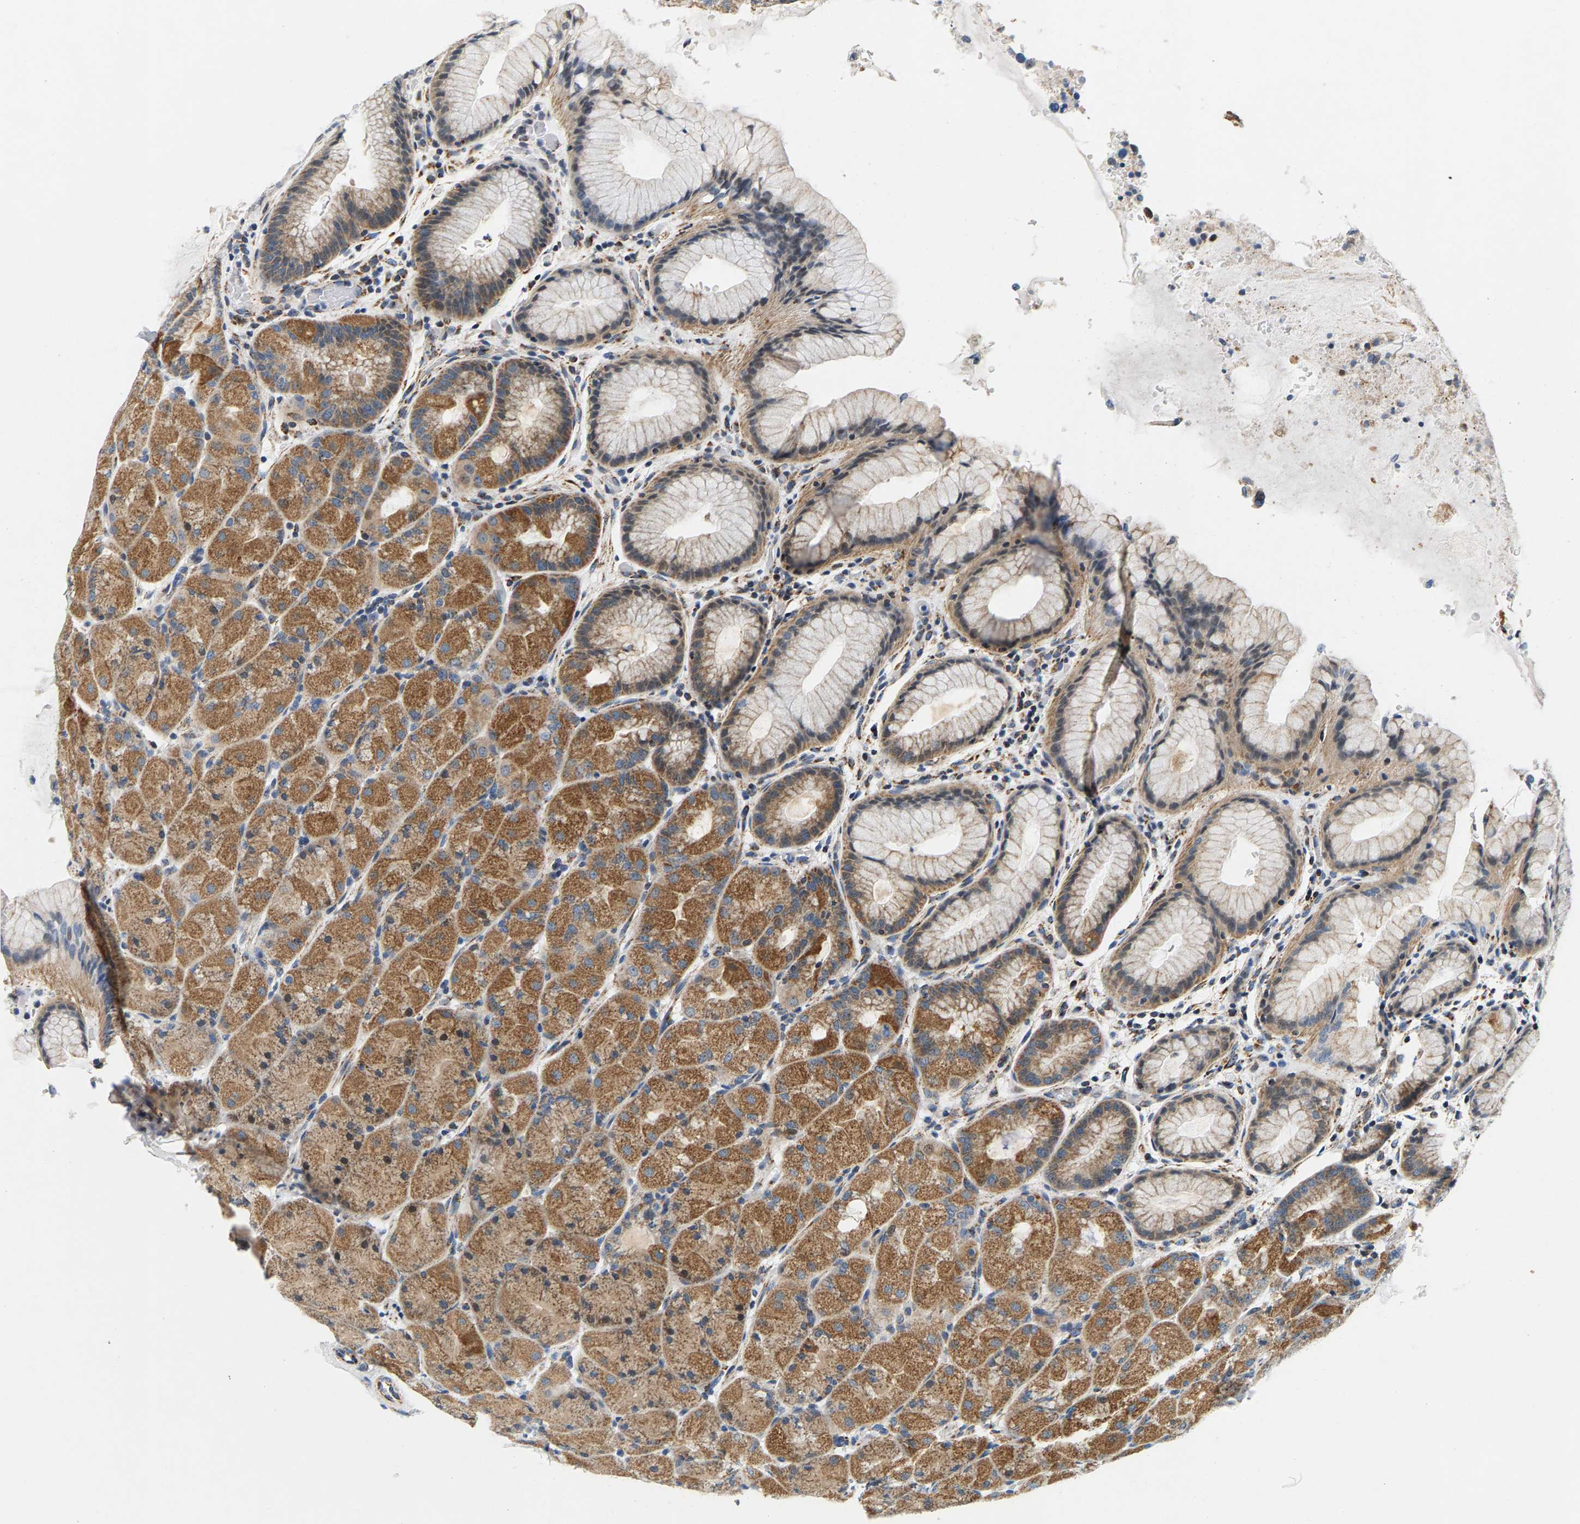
{"staining": {"intensity": "moderate", "quantity": ">75%", "location": "cytoplasmic/membranous"}, "tissue": "stomach", "cell_type": "Glandular cells", "image_type": "normal", "snomed": [{"axis": "morphology", "description": "Normal tissue, NOS"}, {"axis": "topography", "description": "Stomach, upper"}, {"axis": "topography", "description": "Stomach"}], "caption": "This histopathology image demonstrates benign stomach stained with immunohistochemistry (IHC) to label a protein in brown. The cytoplasmic/membranous of glandular cells show moderate positivity for the protein. Nuclei are counter-stained blue.", "gene": "PDE1A", "patient": {"sex": "male", "age": 48}}